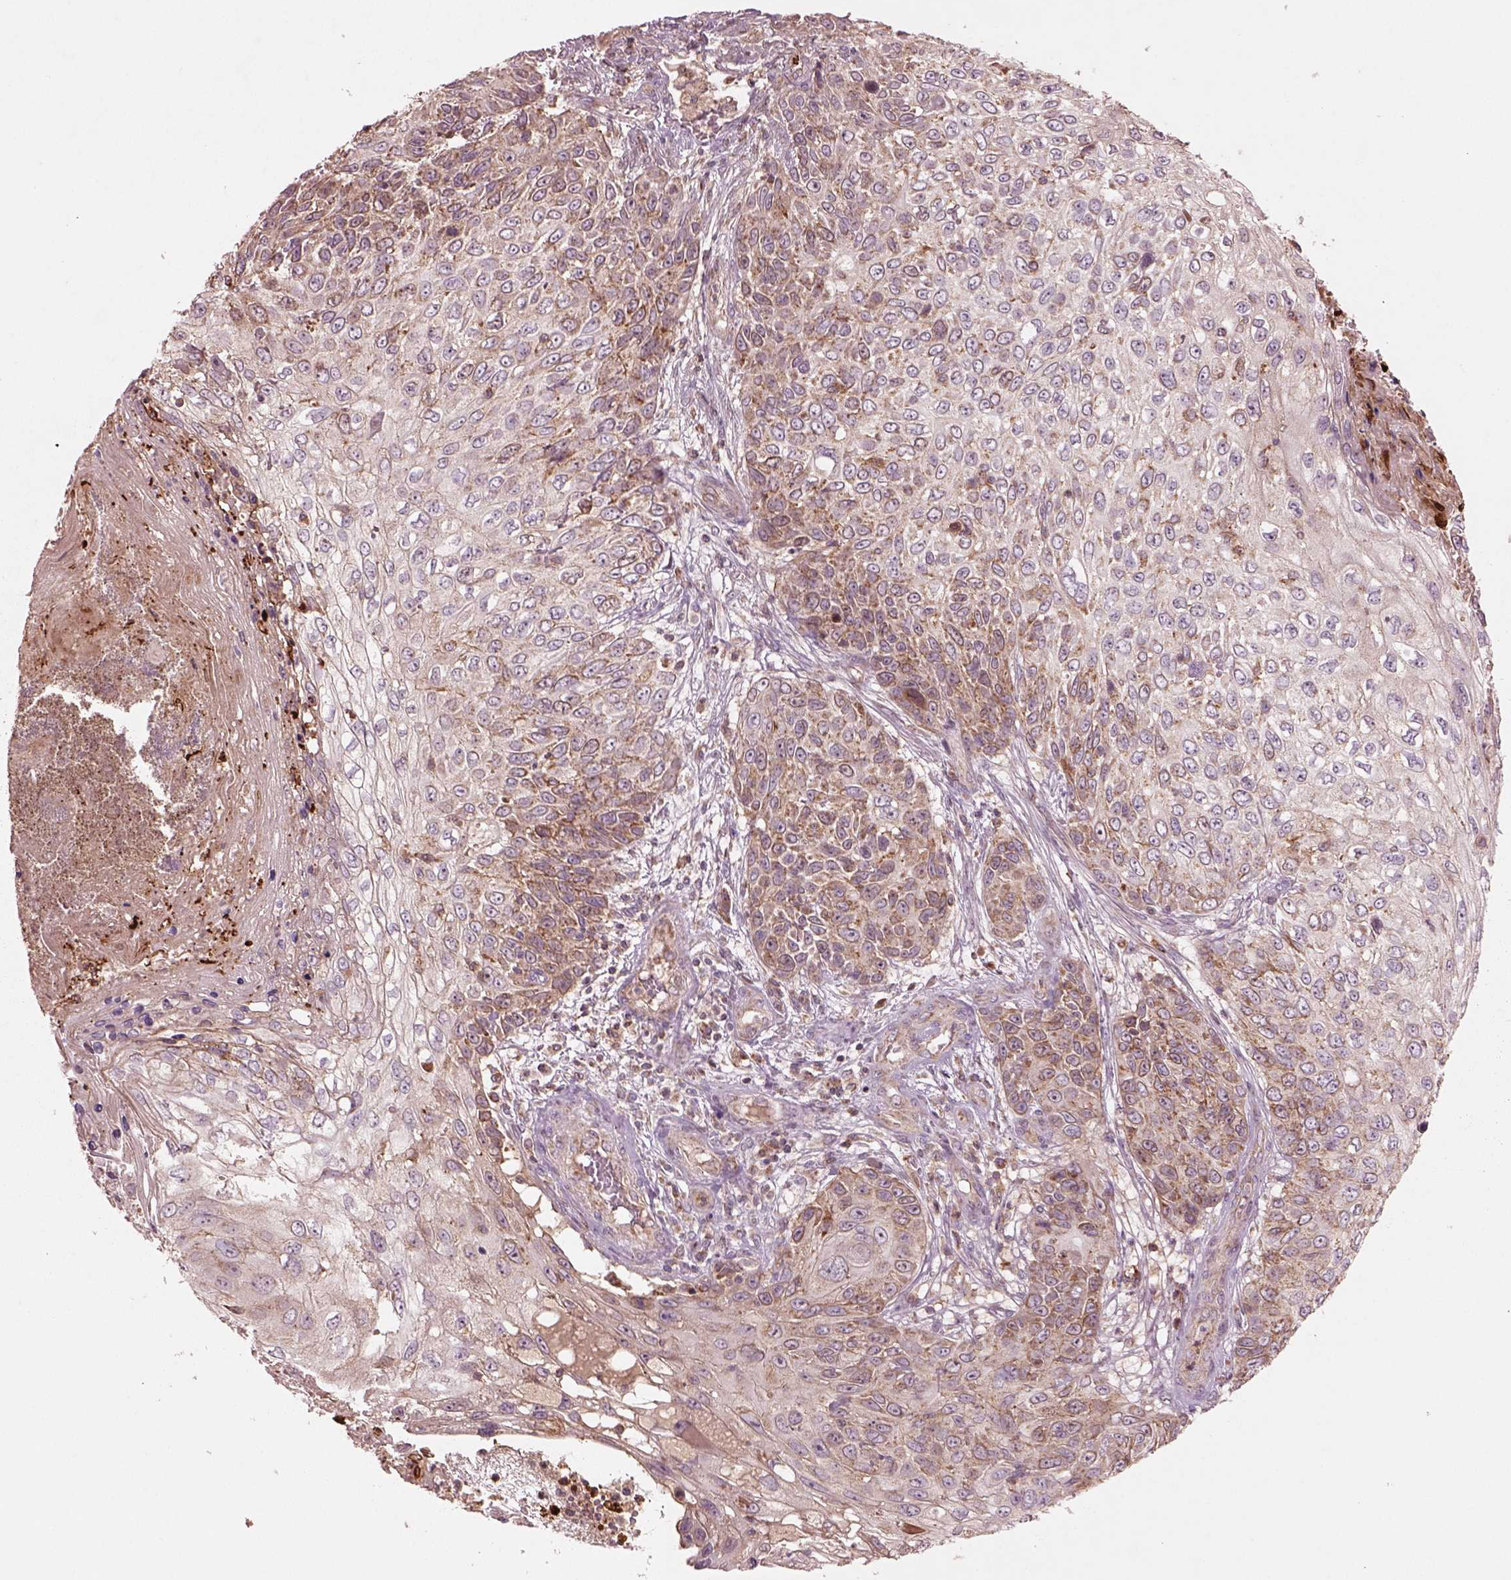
{"staining": {"intensity": "weak", "quantity": "25%-75%", "location": "cytoplasmic/membranous"}, "tissue": "skin cancer", "cell_type": "Tumor cells", "image_type": "cancer", "snomed": [{"axis": "morphology", "description": "Squamous cell carcinoma, NOS"}, {"axis": "topography", "description": "Skin"}], "caption": "There is low levels of weak cytoplasmic/membranous positivity in tumor cells of skin cancer (squamous cell carcinoma), as demonstrated by immunohistochemical staining (brown color).", "gene": "SLC25A5", "patient": {"sex": "male", "age": 92}}